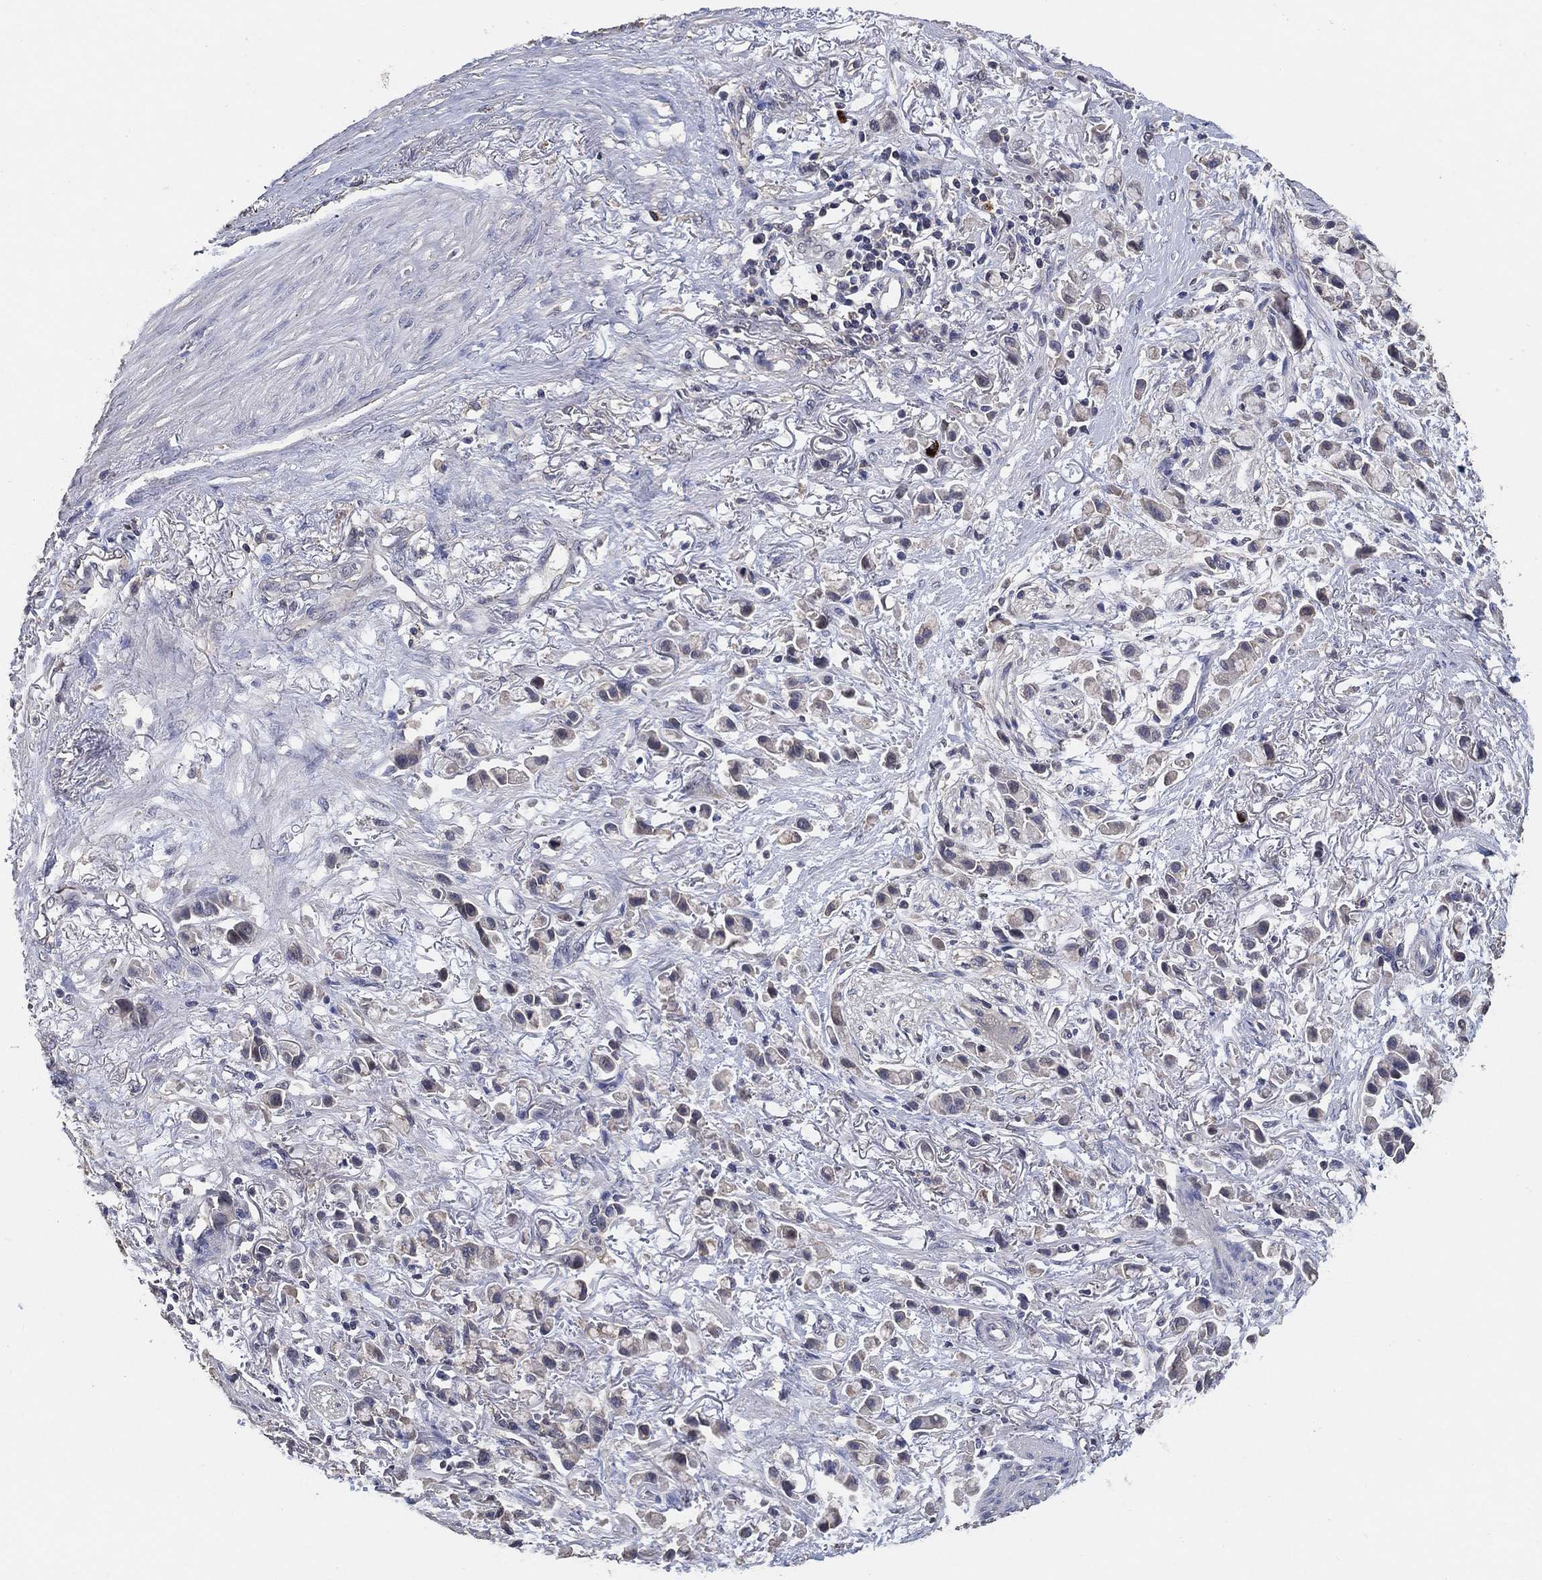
{"staining": {"intensity": "negative", "quantity": "none", "location": "none"}, "tissue": "stomach cancer", "cell_type": "Tumor cells", "image_type": "cancer", "snomed": [{"axis": "morphology", "description": "Adenocarcinoma, NOS"}, {"axis": "topography", "description": "Stomach"}], "caption": "Photomicrograph shows no significant protein positivity in tumor cells of stomach adenocarcinoma.", "gene": "KLK5", "patient": {"sex": "female", "age": 81}}